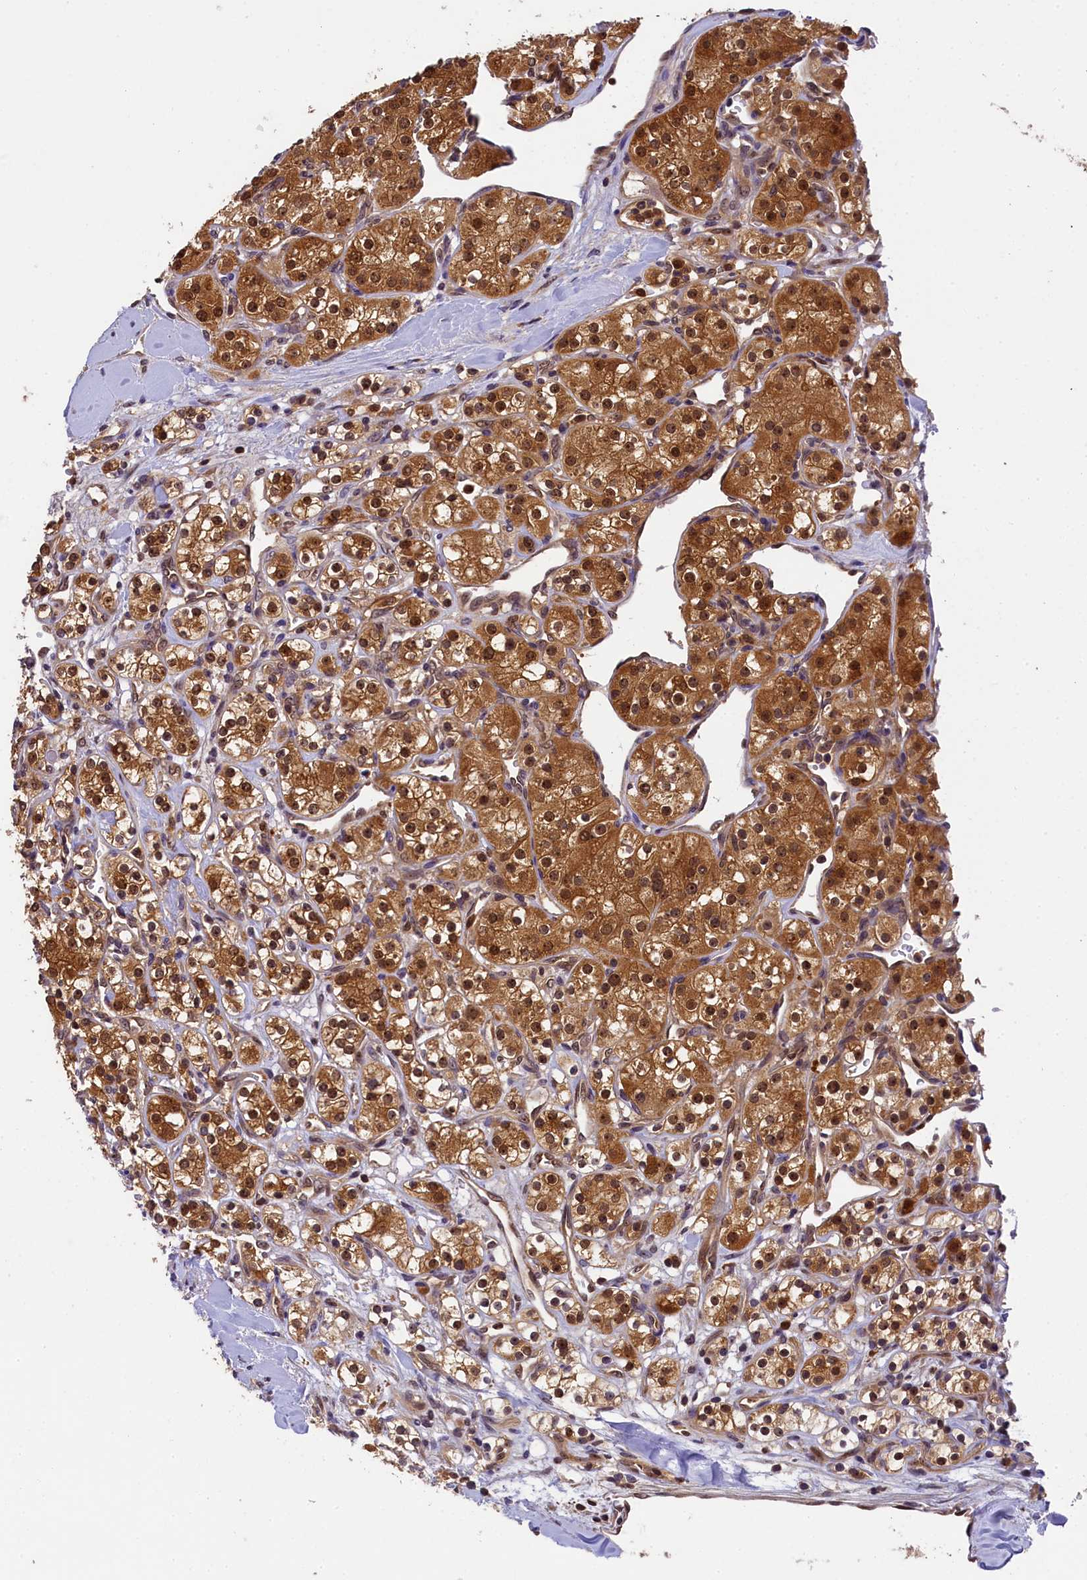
{"staining": {"intensity": "strong", "quantity": ">75%", "location": "cytoplasmic/membranous"}, "tissue": "renal cancer", "cell_type": "Tumor cells", "image_type": "cancer", "snomed": [{"axis": "morphology", "description": "Adenocarcinoma, NOS"}, {"axis": "topography", "description": "Kidney"}], "caption": "The immunohistochemical stain labels strong cytoplasmic/membranous positivity in tumor cells of adenocarcinoma (renal) tissue.", "gene": "EIF6", "patient": {"sex": "male", "age": 77}}